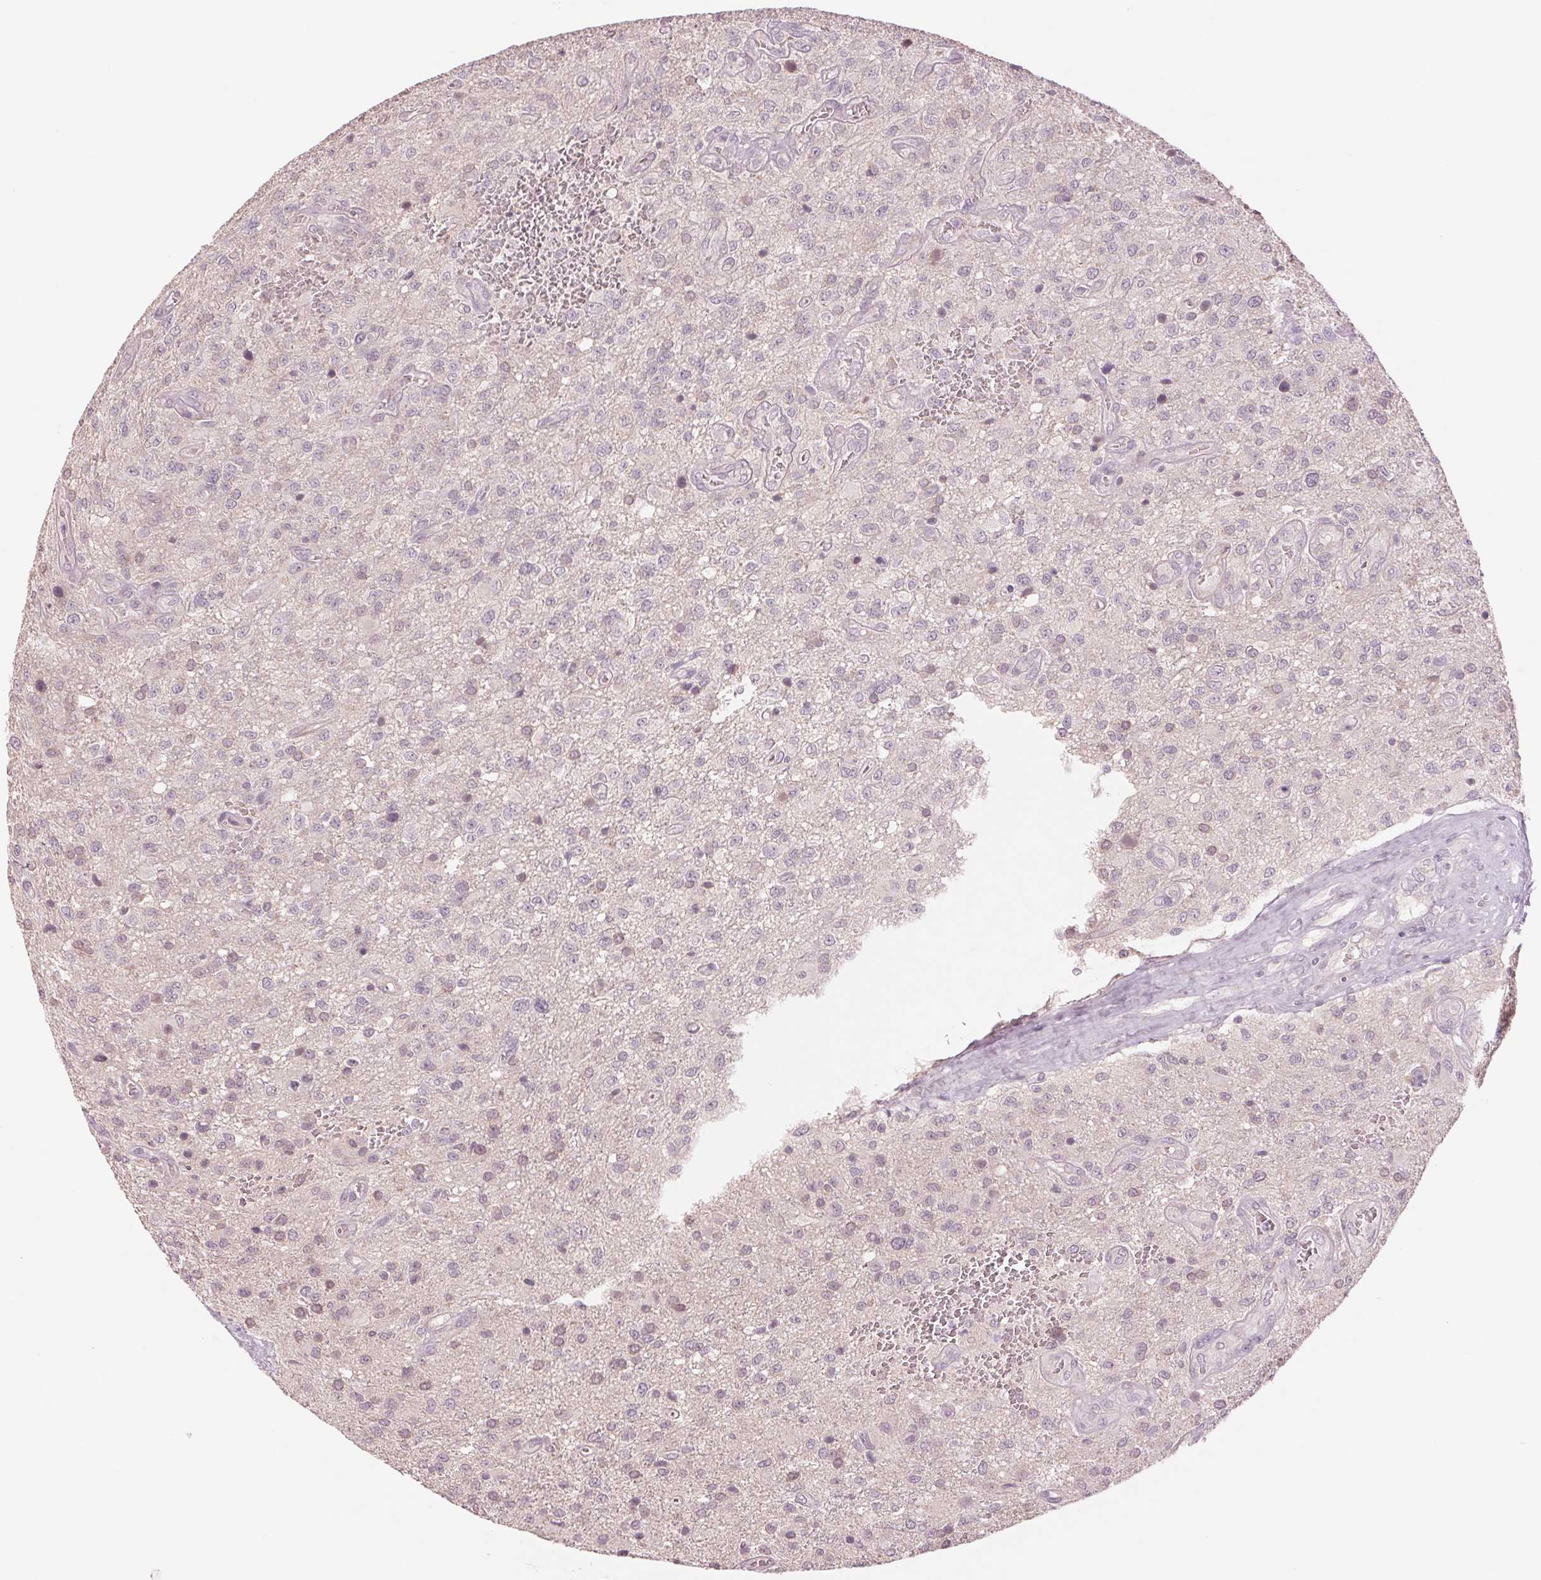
{"staining": {"intensity": "negative", "quantity": "none", "location": "none"}, "tissue": "glioma", "cell_type": "Tumor cells", "image_type": "cancer", "snomed": [{"axis": "morphology", "description": "Glioma, malignant, Low grade"}, {"axis": "topography", "description": "Brain"}], "caption": "This is an immunohistochemistry (IHC) micrograph of human malignant glioma (low-grade). There is no staining in tumor cells.", "gene": "PPIA", "patient": {"sex": "male", "age": 66}}